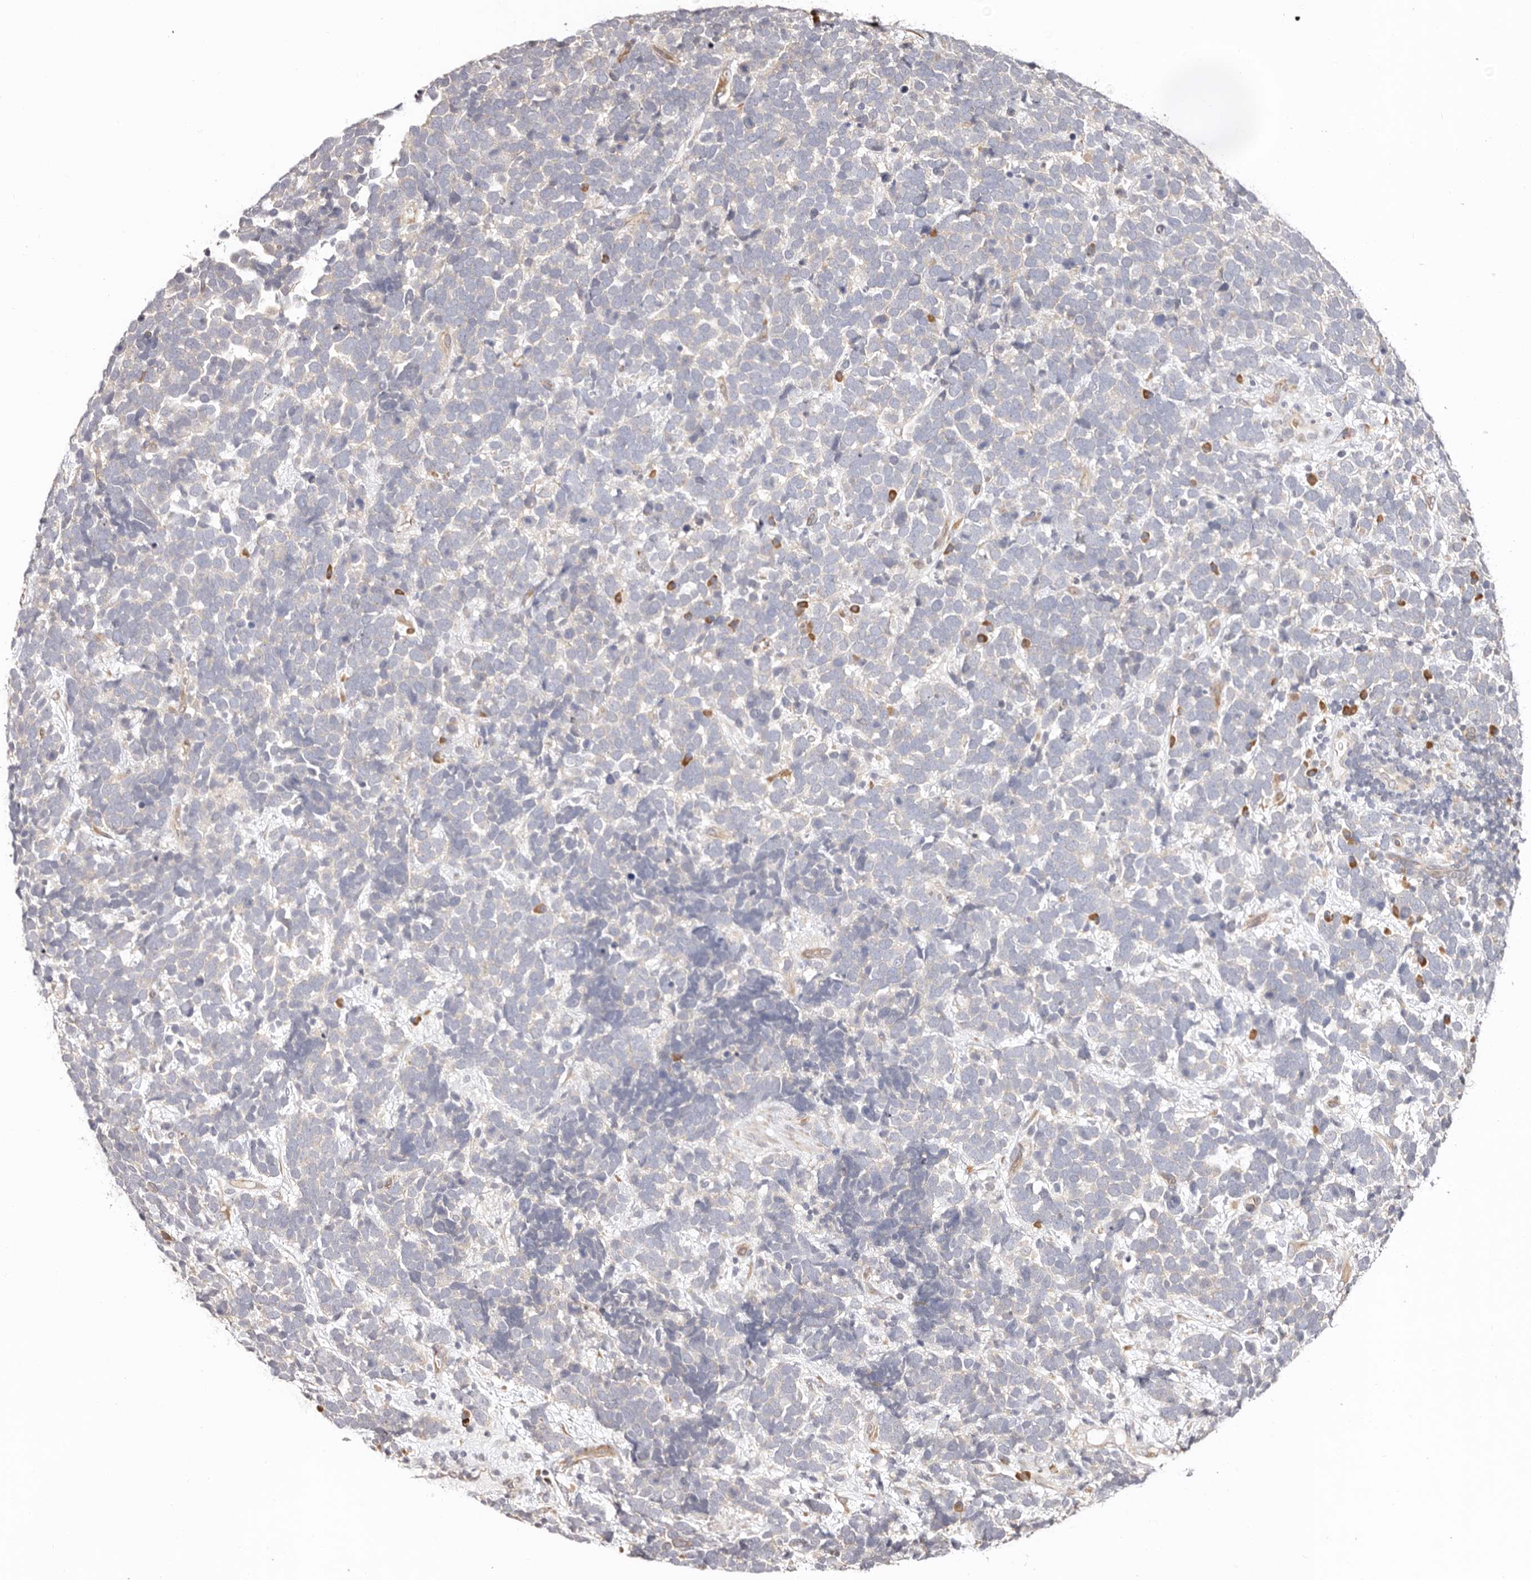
{"staining": {"intensity": "negative", "quantity": "none", "location": "none"}, "tissue": "urothelial cancer", "cell_type": "Tumor cells", "image_type": "cancer", "snomed": [{"axis": "morphology", "description": "Urothelial carcinoma, High grade"}, {"axis": "topography", "description": "Urinary bladder"}], "caption": "DAB (3,3'-diaminobenzidine) immunohistochemical staining of high-grade urothelial carcinoma displays no significant expression in tumor cells.", "gene": "BCL2L15", "patient": {"sex": "female", "age": 82}}